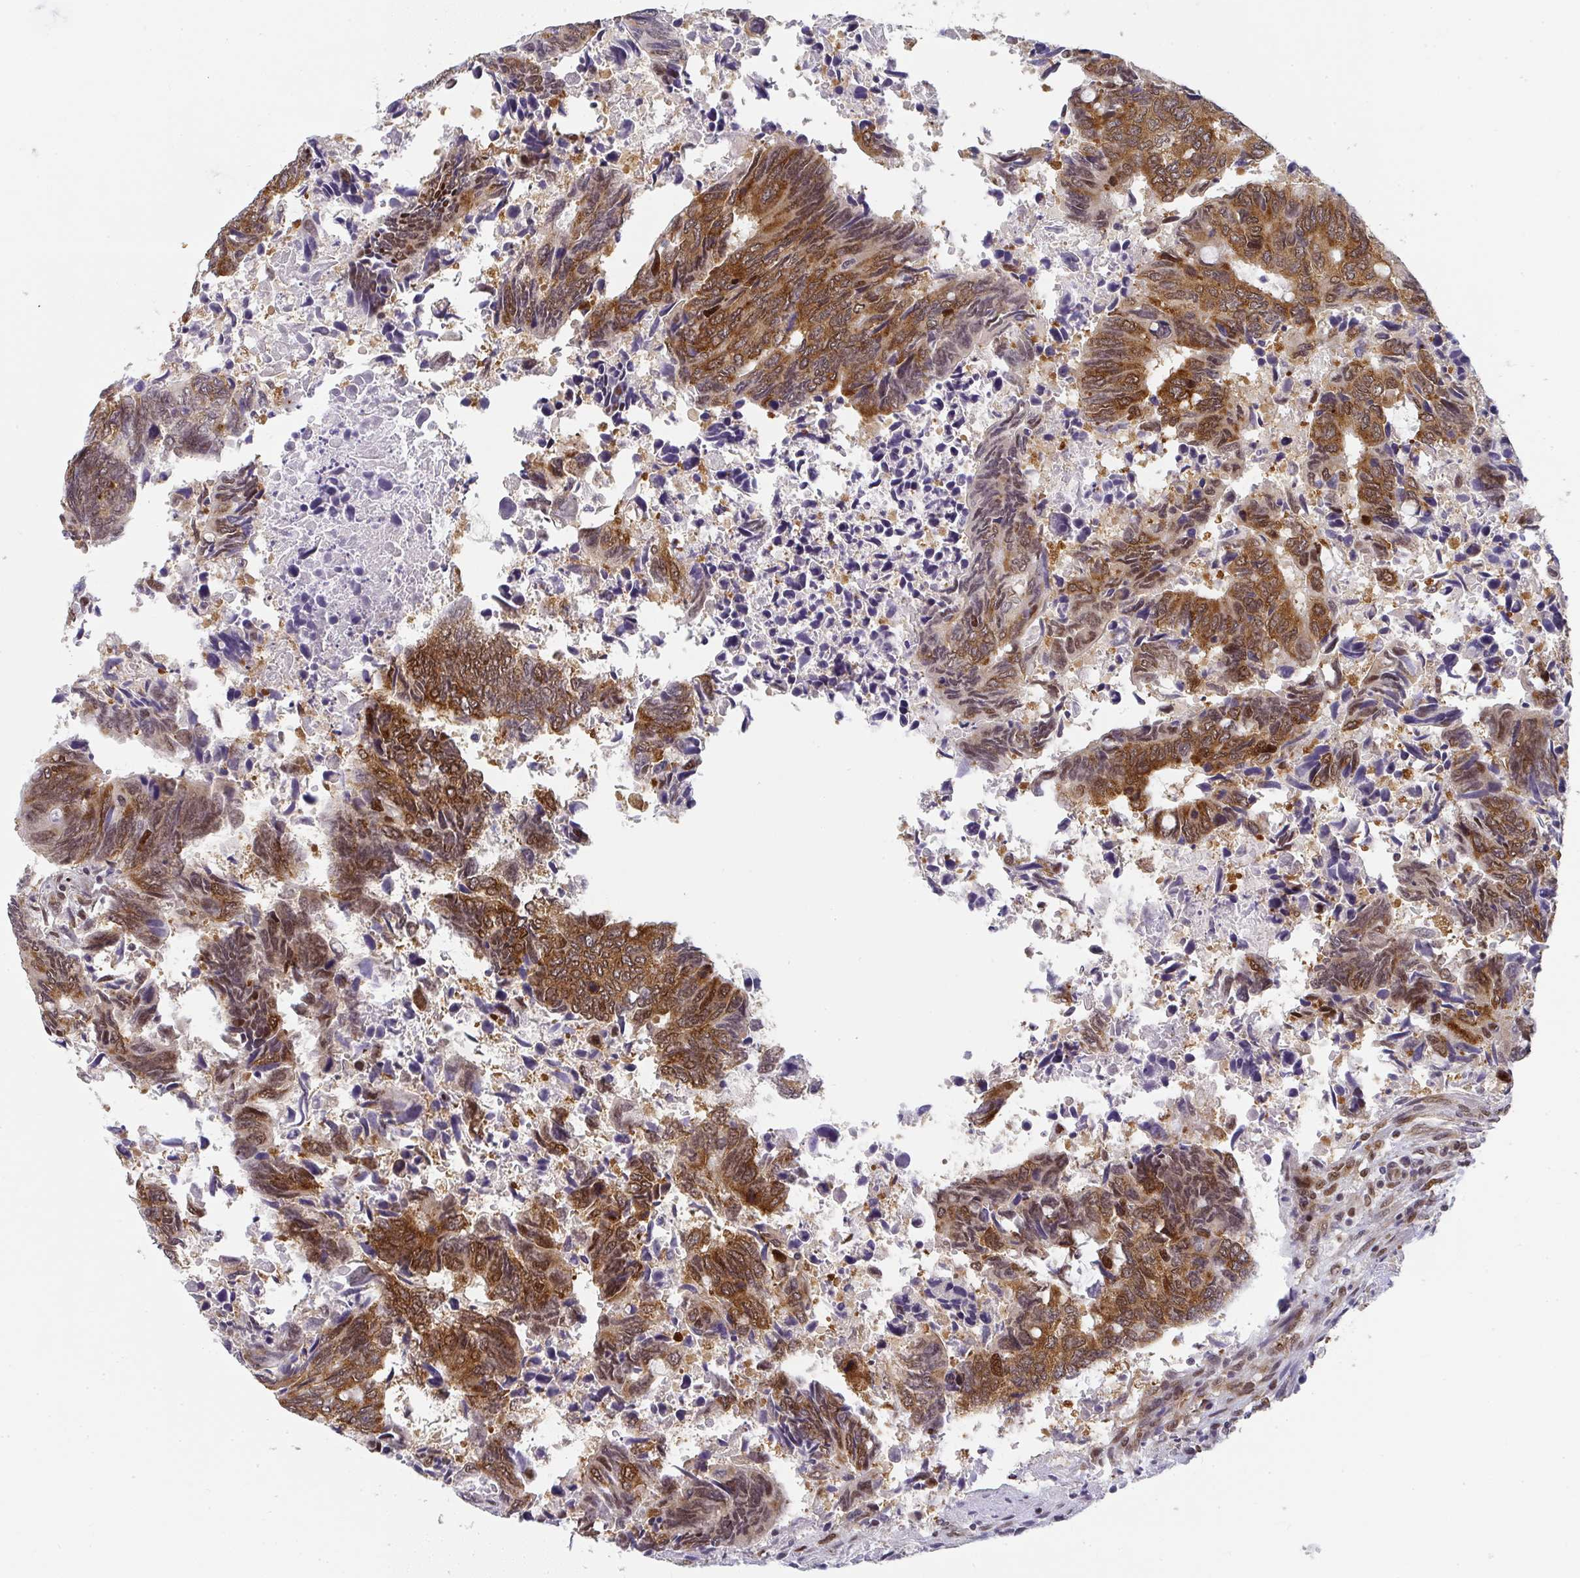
{"staining": {"intensity": "strong", "quantity": ">75%", "location": "cytoplasmic/membranous,nuclear"}, "tissue": "colorectal cancer", "cell_type": "Tumor cells", "image_type": "cancer", "snomed": [{"axis": "morphology", "description": "Adenocarcinoma, NOS"}, {"axis": "topography", "description": "Colon"}], "caption": "Strong cytoplasmic/membranous and nuclear positivity for a protein is appreciated in approximately >75% of tumor cells of colorectal adenocarcinoma using IHC.", "gene": "SYNCRIP", "patient": {"sex": "male", "age": 87}}